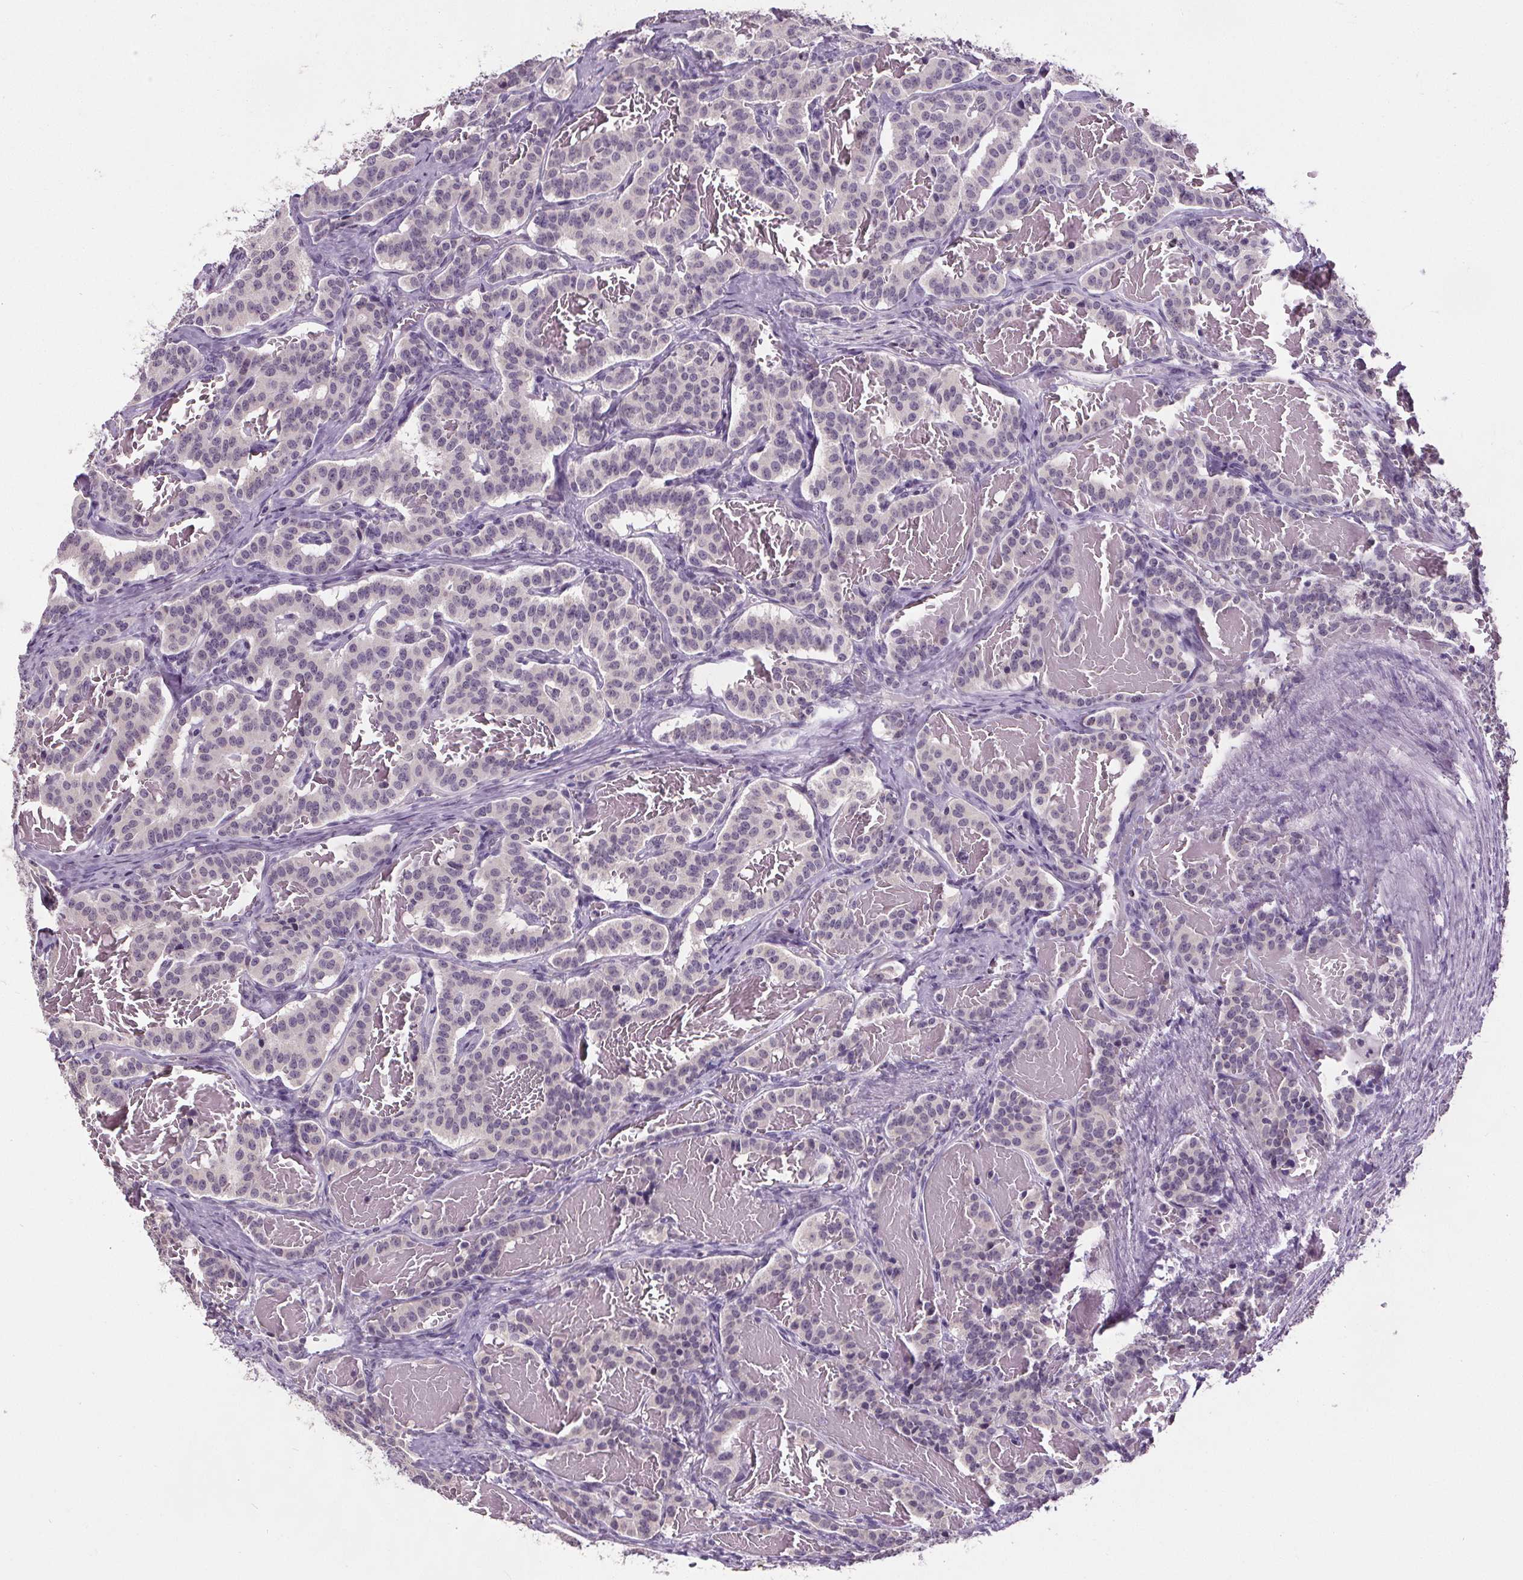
{"staining": {"intensity": "negative", "quantity": "none", "location": "none"}, "tissue": "carcinoid", "cell_type": "Tumor cells", "image_type": "cancer", "snomed": [{"axis": "morphology", "description": "Carcinoid, malignant, NOS"}, {"axis": "topography", "description": "Lung"}], "caption": "The image demonstrates no significant expression in tumor cells of carcinoid. The staining is performed using DAB brown chromogen with nuclei counter-stained in using hematoxylin.", "gene": "SLC2A9", "patient": {"sex": "female", "age": 46}}